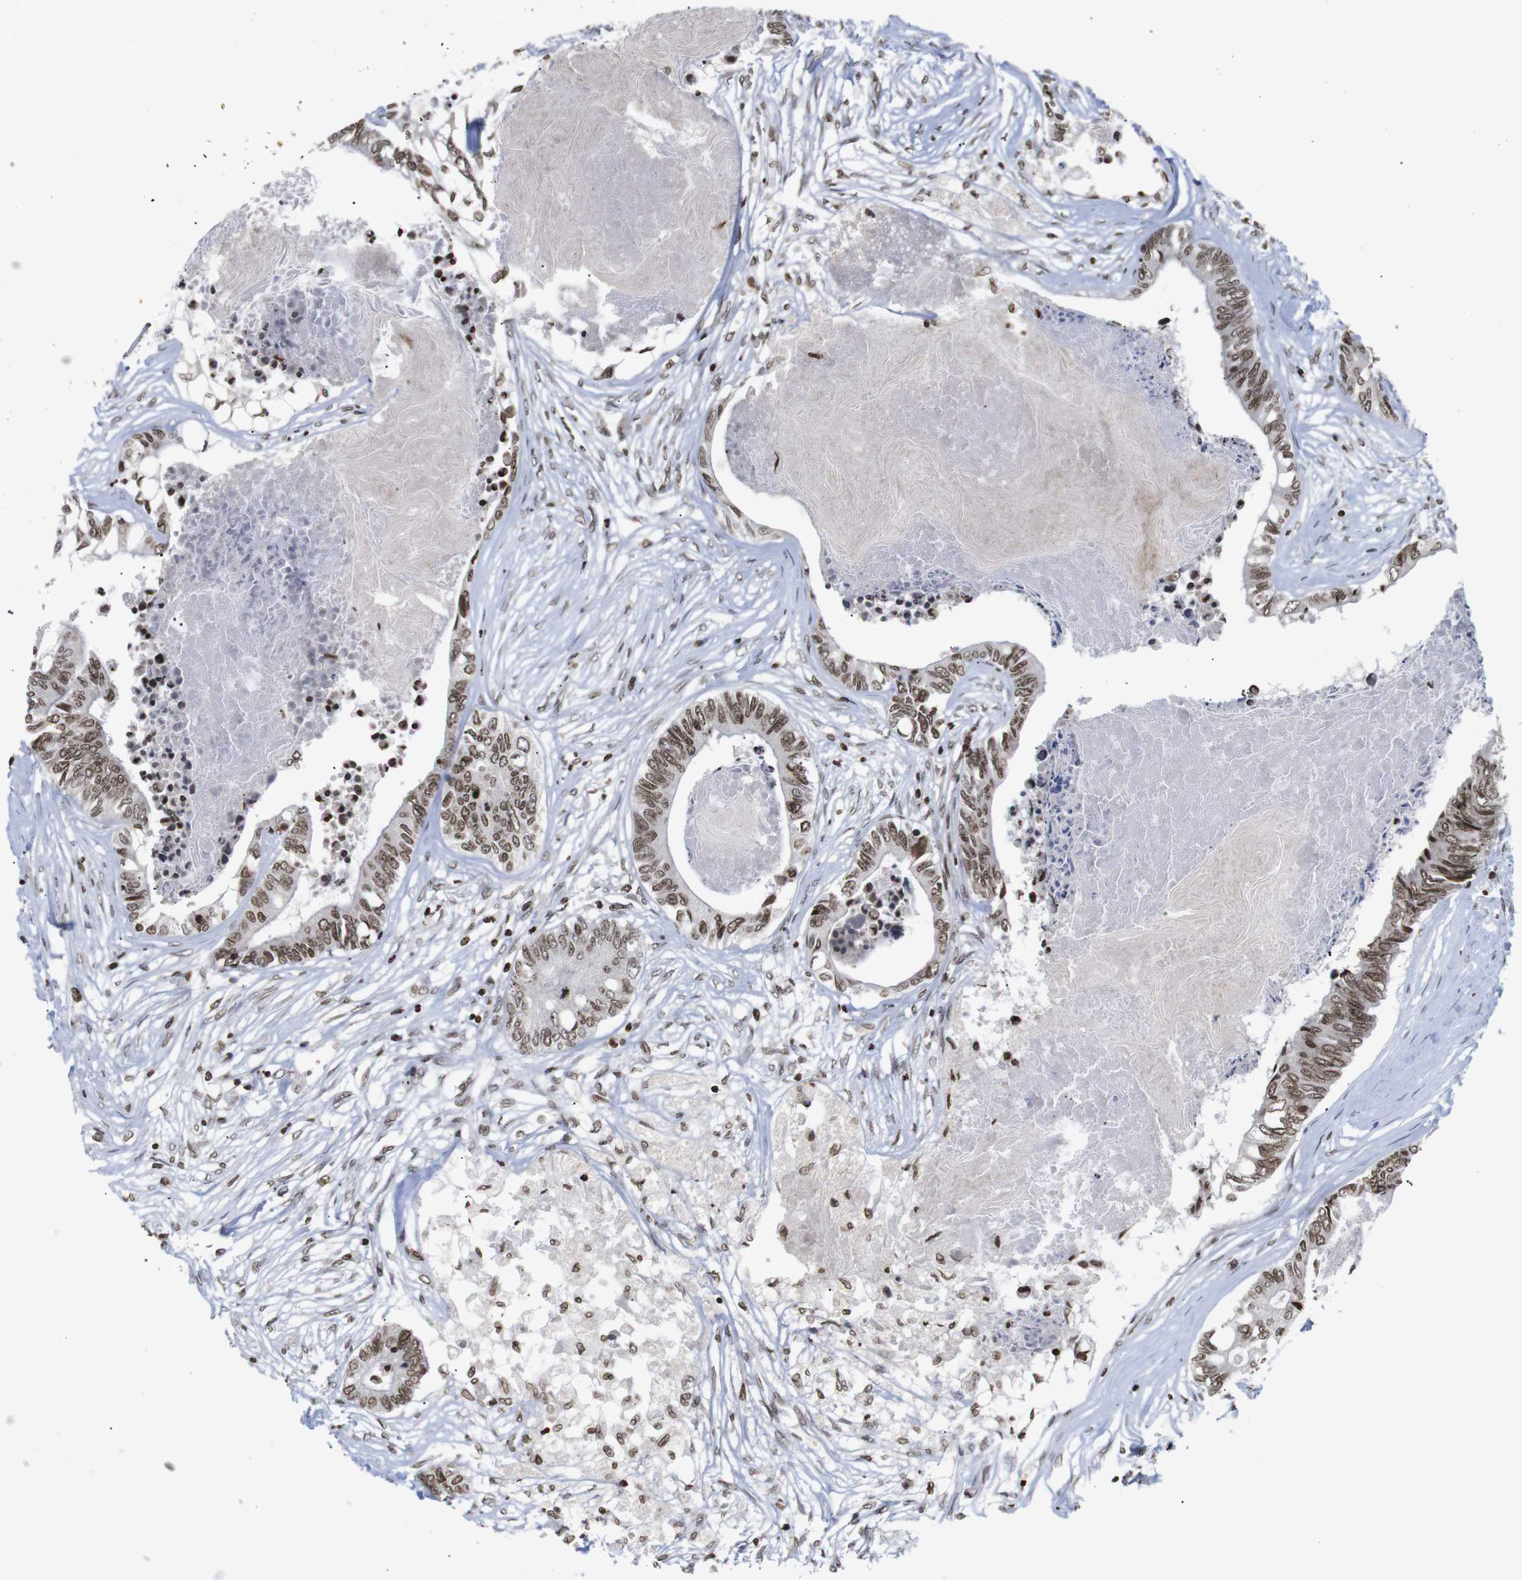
{"staining": {"intensity": "moderate", "quantity": ">75%", "location": "nuclear"}, "tissue": "colorectal cancer", "cell_type": "Tumor cells", "image_type": "cancer", "snomed": [{"axis": "morphology", "description": "Adenocarcinoma, NOS"}, {"axis": "topography", "description": "Rectum"}], "caption": "Adenocarcinoma (colorectal) stained for a protein (brown) demonstrates moderate nuclear positive staining in approximately >75% of tumor cells.", "gene": "ETV5", "patient": {"sex": "male", "age": 63}}